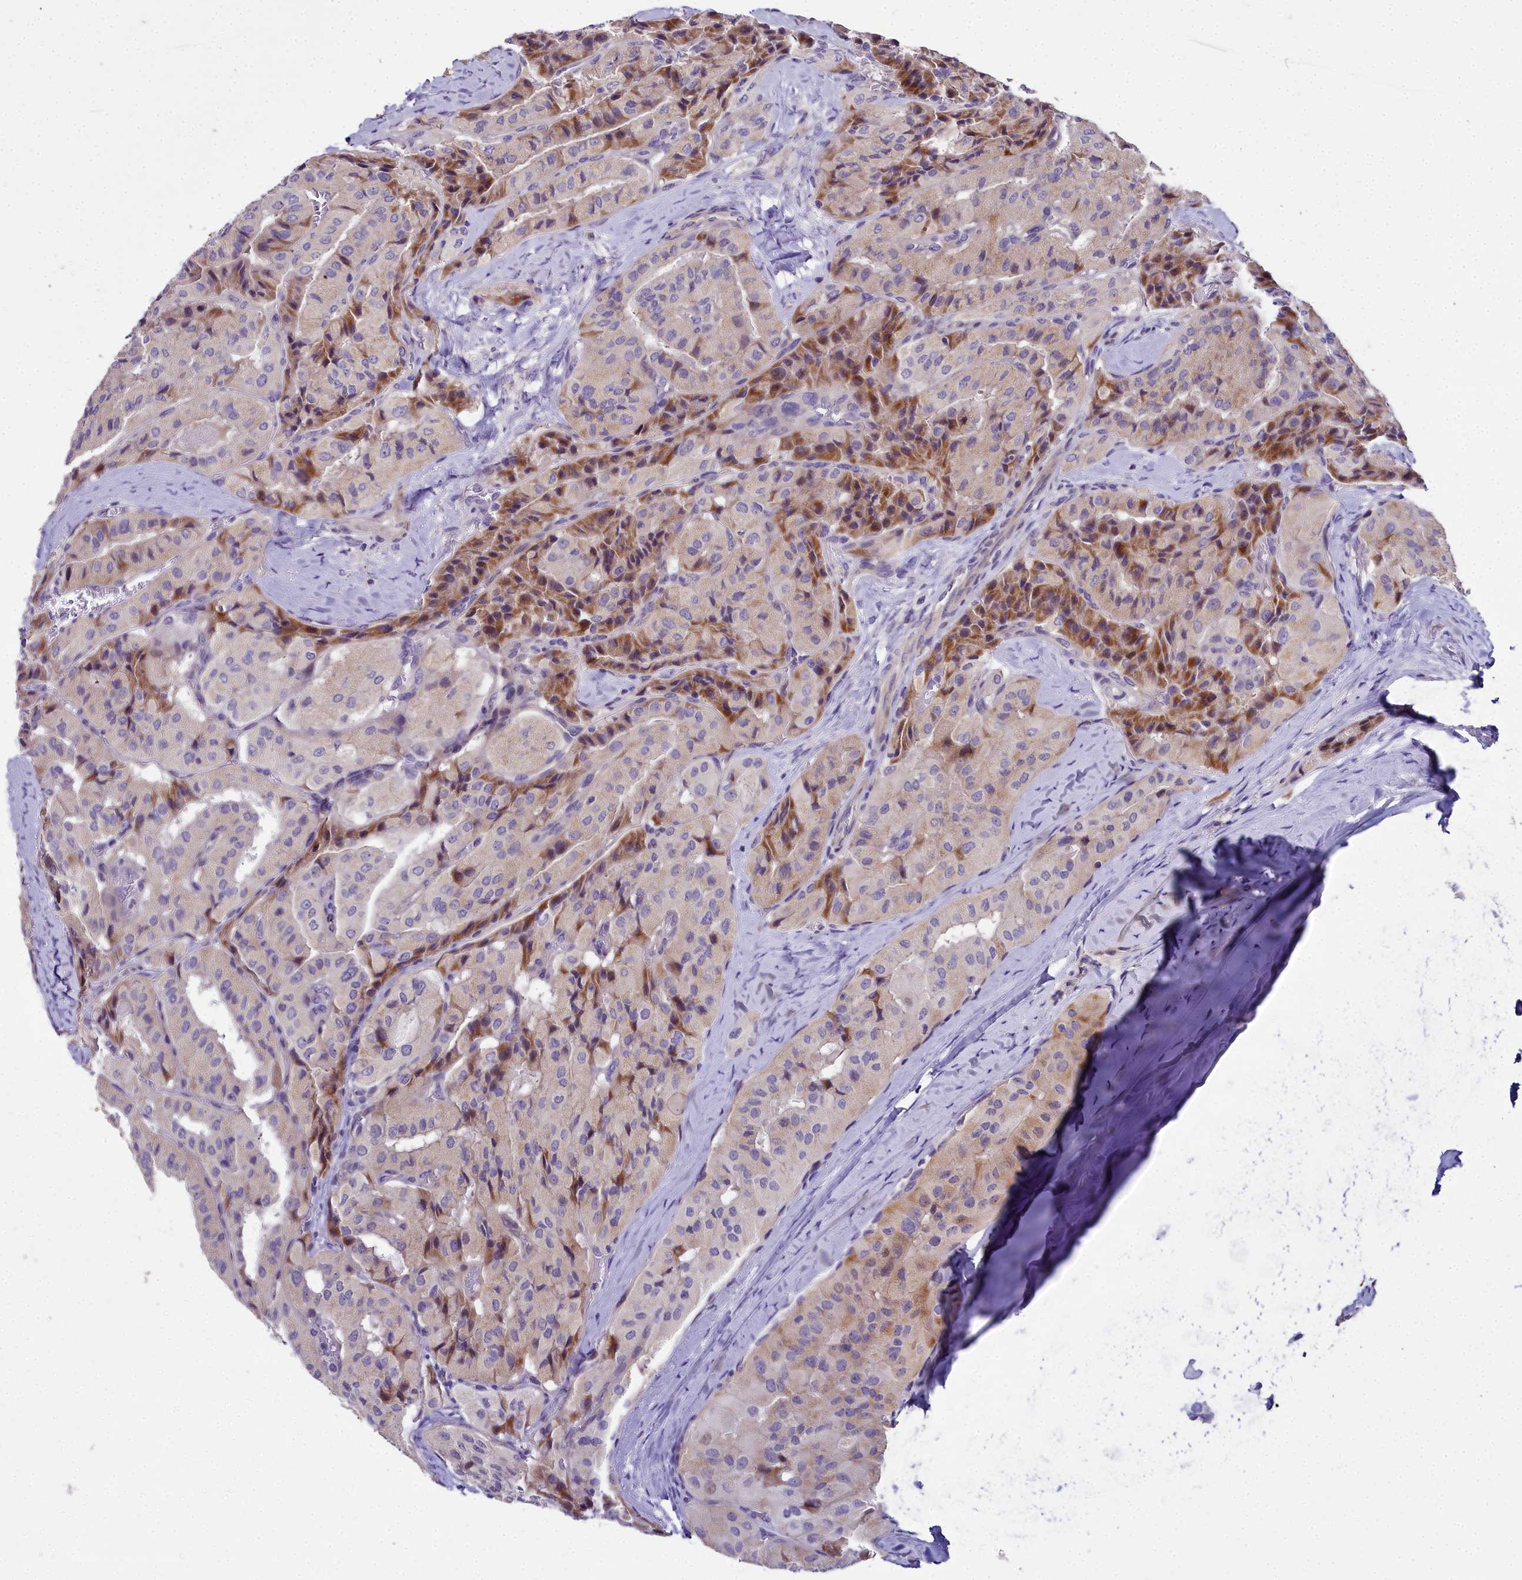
{"staining": {"intensity": "moderate", "quantity": "<25%", "location": "cytoplasmic/membranous"}, "tissue": "thyroid cancer", "cell_type": "Tumor cells", "image_type": "cancer", "snomed": [{"axis": "morphology", "description": "Normal tissue, NOS"}, {"axis": "morphology", "description": "Papillary adenocarcinoma, NOS"}, {"axis": "topography", "description": "Thyroid gland"}], "caption": "Immunohistochemistry (IHC) micrograph of thyroid cancer stained for a protein (brown), which displays low levels of moderate cytoplasmic/membranous staining in approximately <25% of tumor cells.", "gene": "NT5M", "patient": {"sex": "female", "age": 59}}